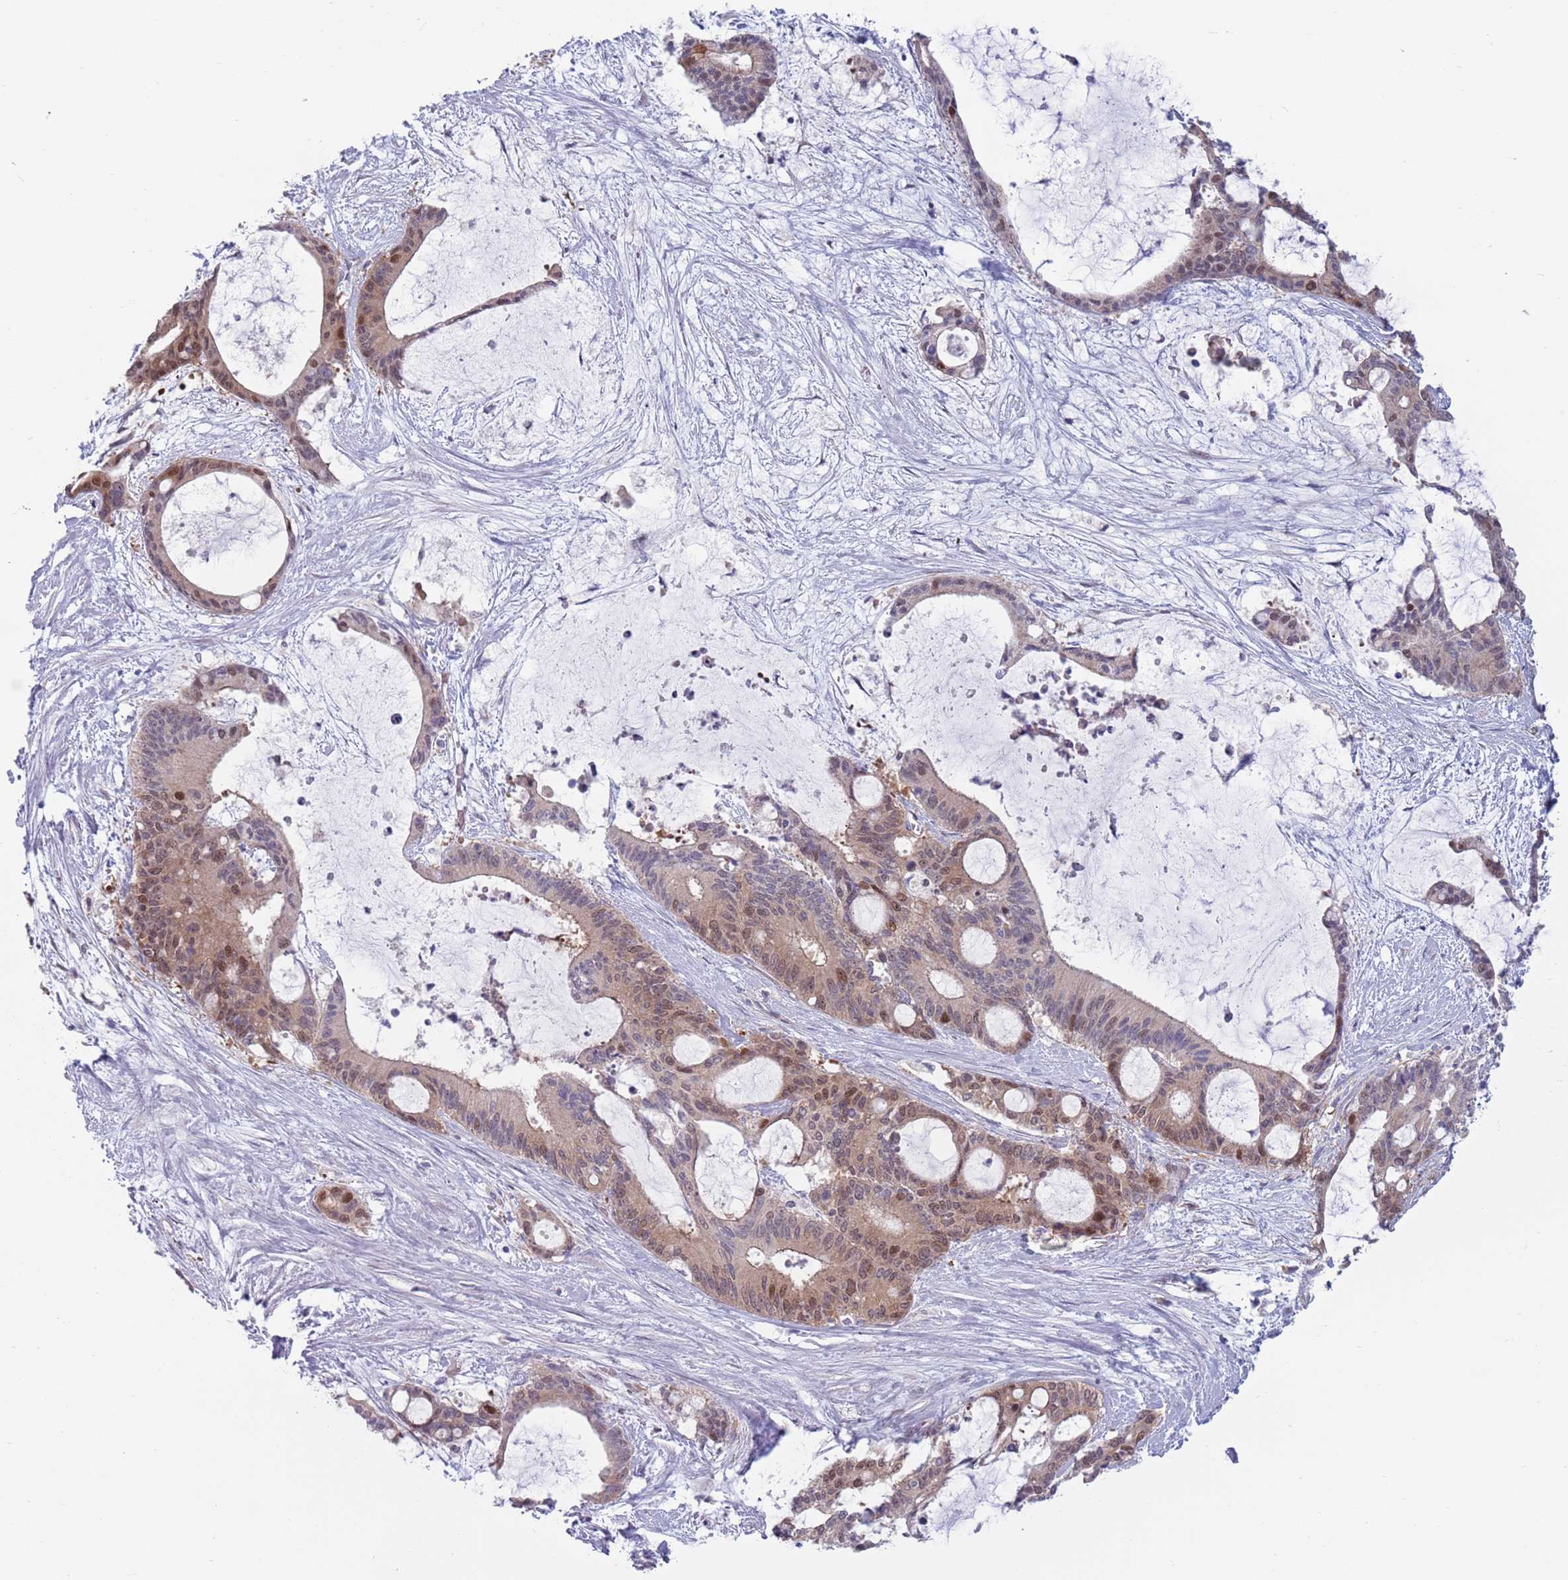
{"staining": {"intensity": "weak", "quantity": "25%-75%", "location": "cytoplasmic/membranous,nuclear"}, "tissue": "liver cancer", "cell_type": "Tumor cells", "image_type": "cancer", "snomed": [{"axis": "morphology", "description": "Normal tissue, NOS"}, {"axis": "morphology", "description": "Cholangiocarcinoma"}, {"axis": "topography", "description": "Liver"}, {"axis": "topography", "description": "Peripheral nerve tissue"}], "caption": "A high-resolution photomicrograph shows IHC staining of cholangiocarcinoma (liver), which reveals weak cytoplasmic/membranous and nuclear positivity in about 25%-75% of tumor cells.", "gene": "CLNS1A", "patient": {"sex": "female", "age": 73}}